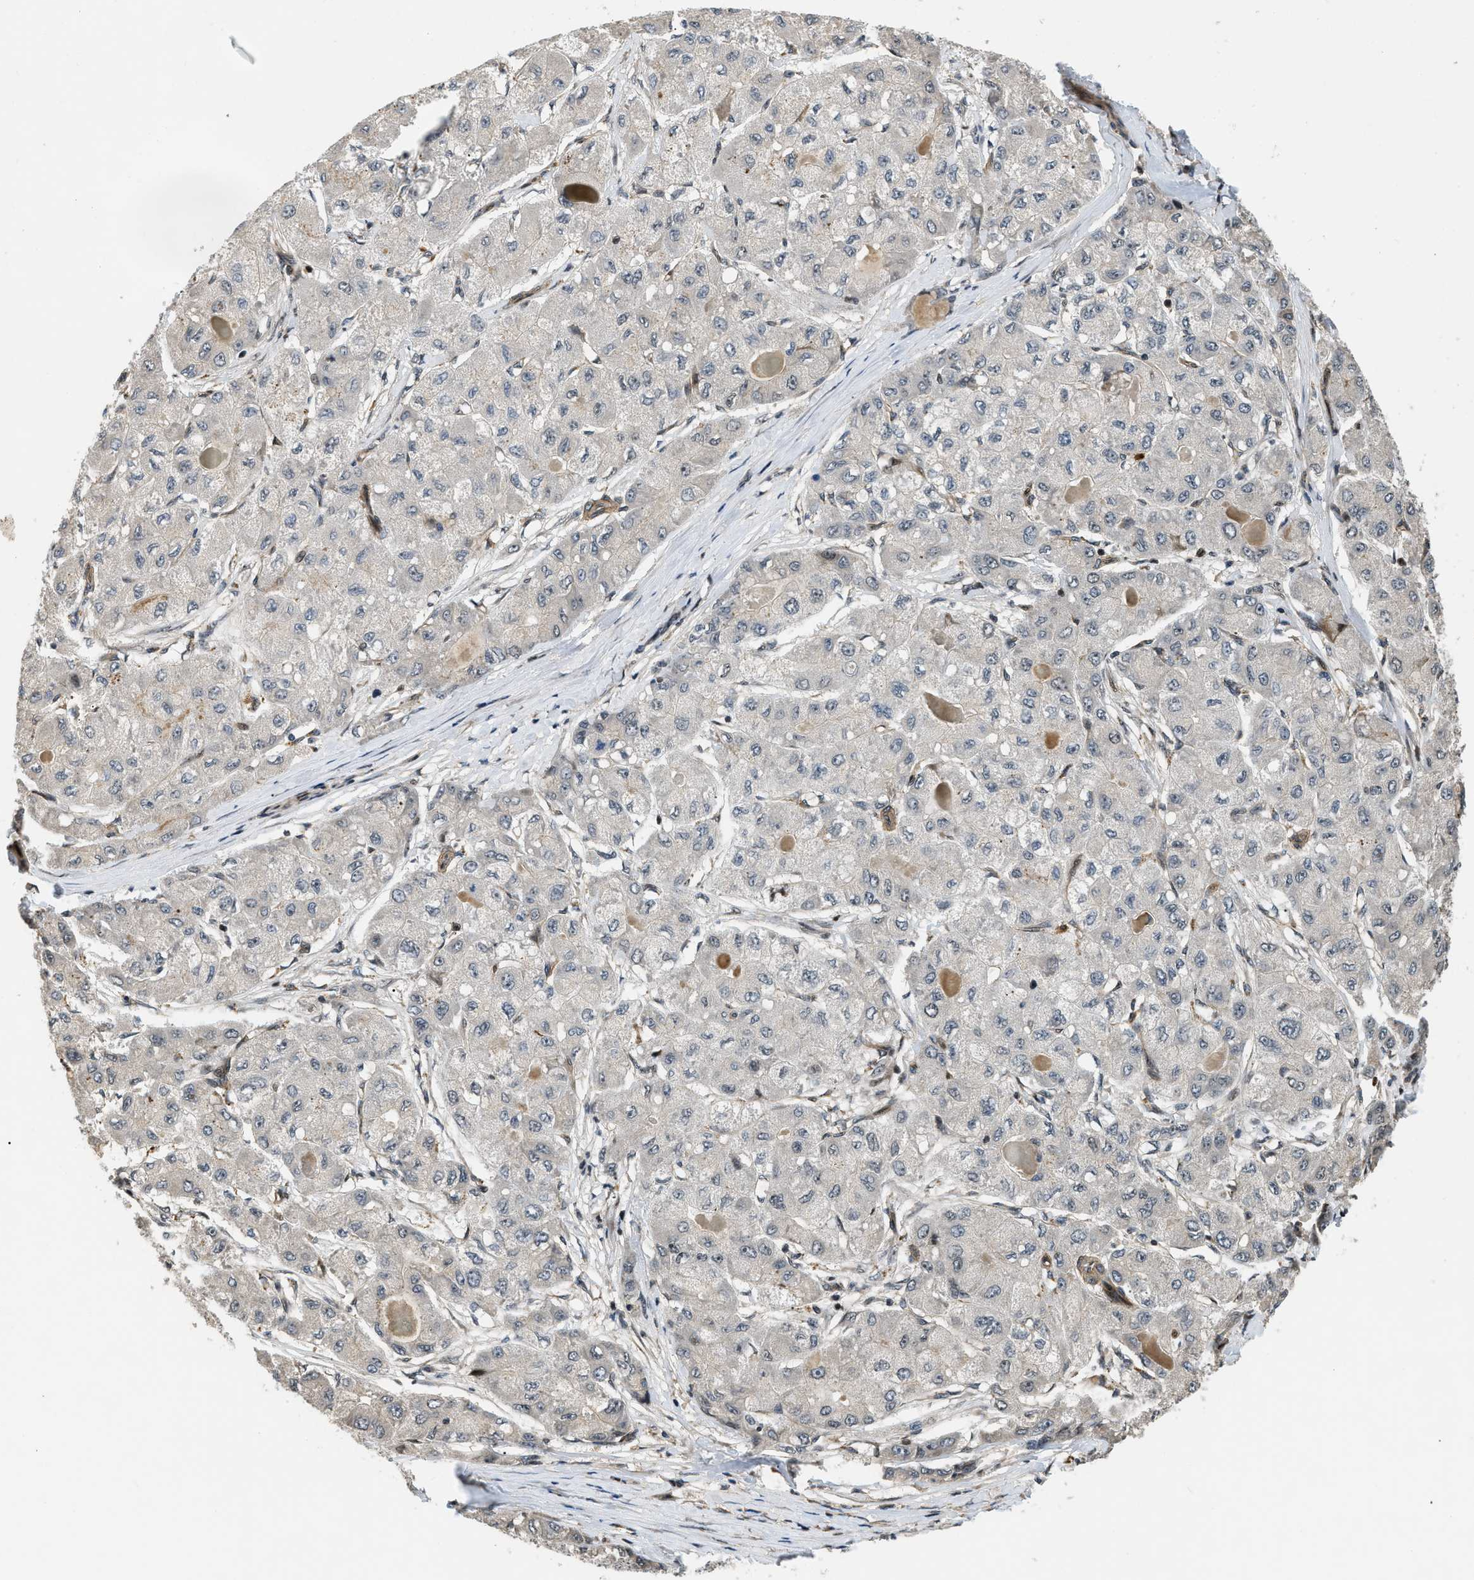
{"staining": {"intensity": "negative", "quantity": "none", "location": "none"}, "tissue": "liver cancer", "cell_type": "Tumor cells", "image_type": "cancer", "snomed": [{"axis": "morphology", "description": "Carcinoma, Hepatocellular, NOS"}, {"axis": "topography", "description": "Liver"}], "caption": "Tumor cells show no significant expression in liver hepatocellular carcinoma.", "gene": "LTA4H", "patient": {"sex": "male", "age": 80}}